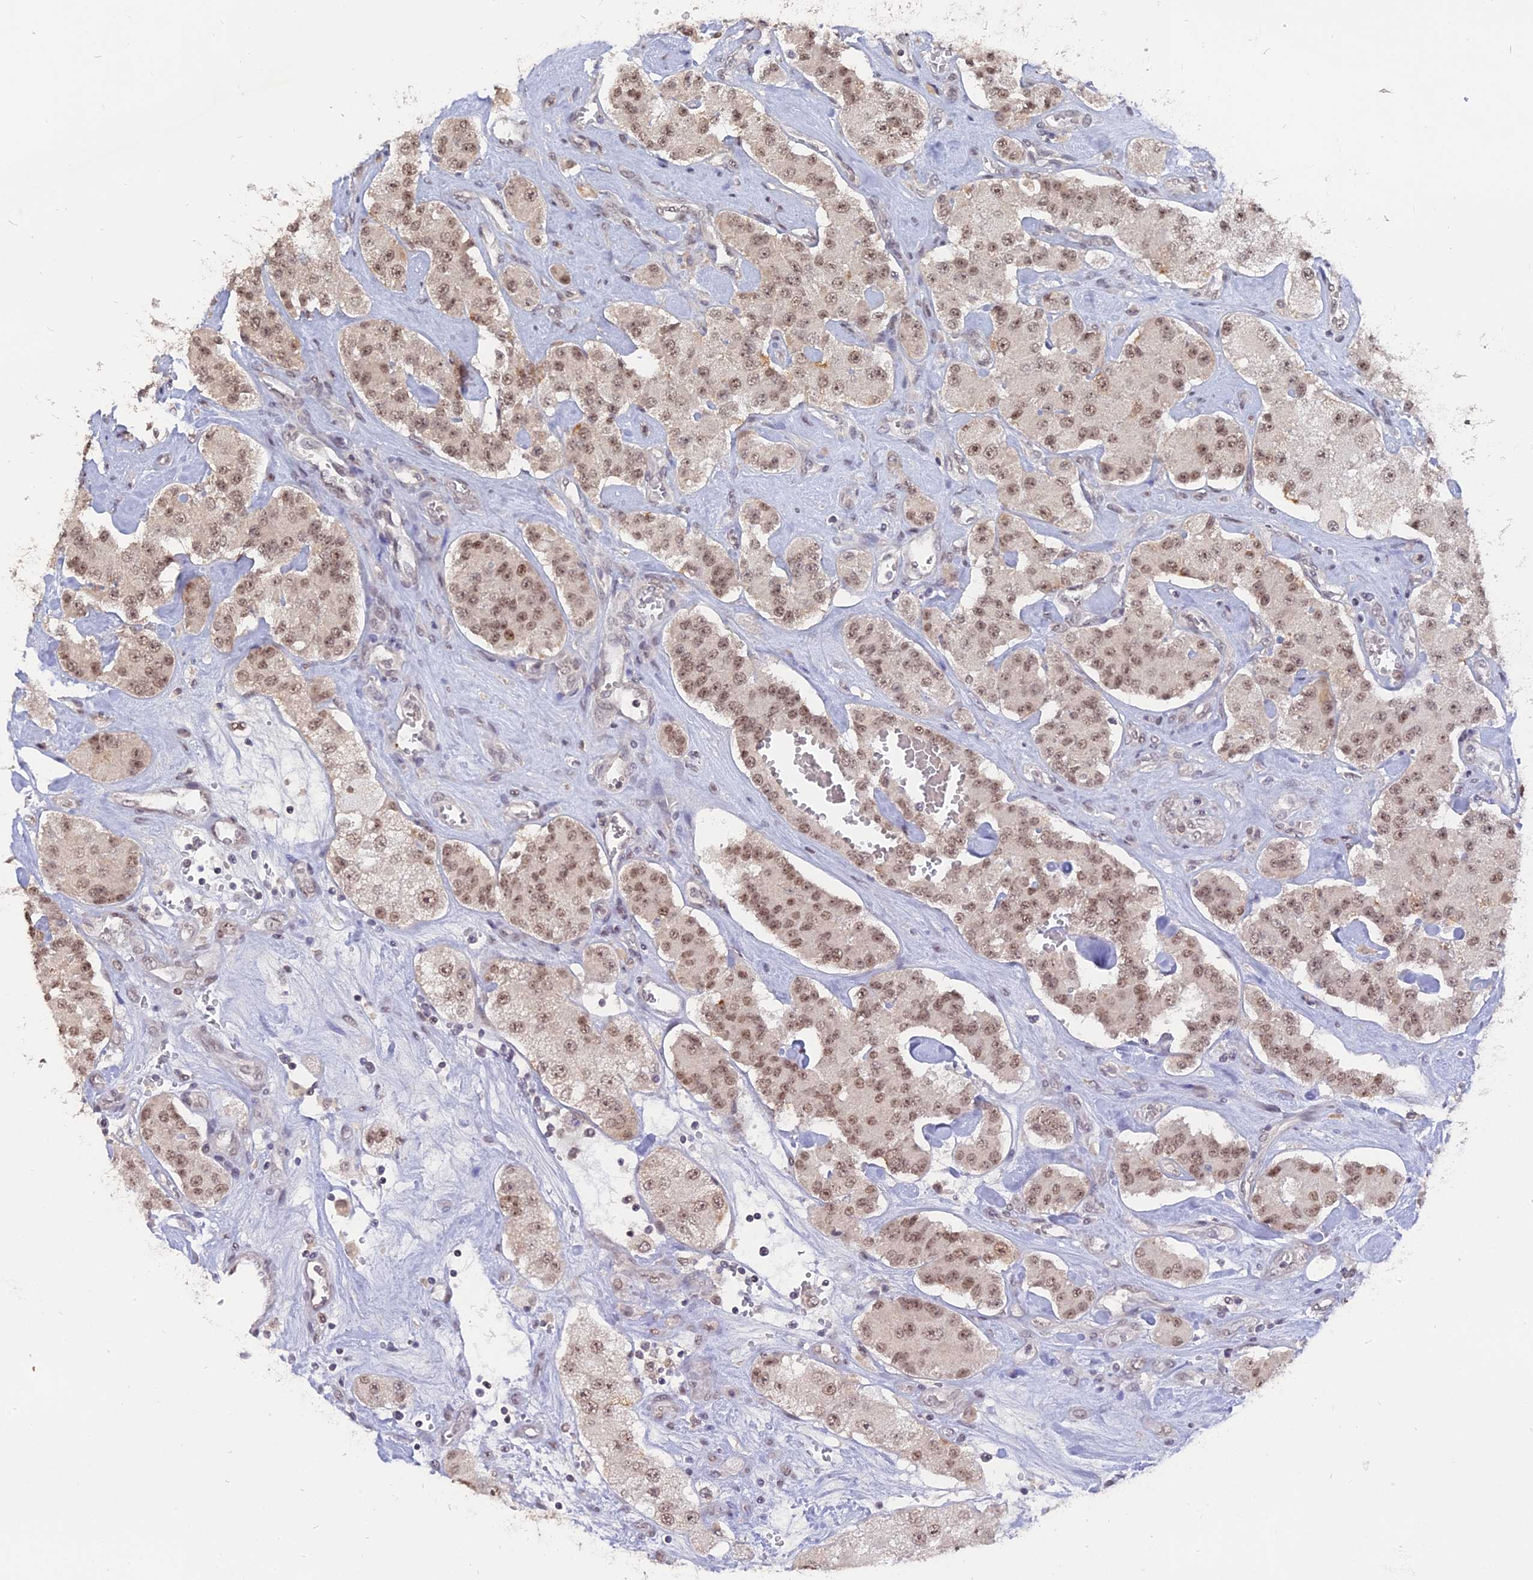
{"staining": {"intensity": "moderate", "quantity": ">75%", "location": "nuclear"}, "tissue": "carcinoid", "cell_type": "Tumor cells", "image_type": "cancer", "snomed": [{"axis": "morphology", "description": "Carcinoid, malignant, NOS"}, {"axis": "topography", "description": "Pancreas"}], "caption": "Moderate nuclear expression is seen in about >75% of tumor cells in malignant carcinoid. (DAB (3,3'-diaminobenzidine) IHC with brightfield microscopy, high magnification).", "gene": "NR1H3", "patient": {"sex": "male", "age": 41}}